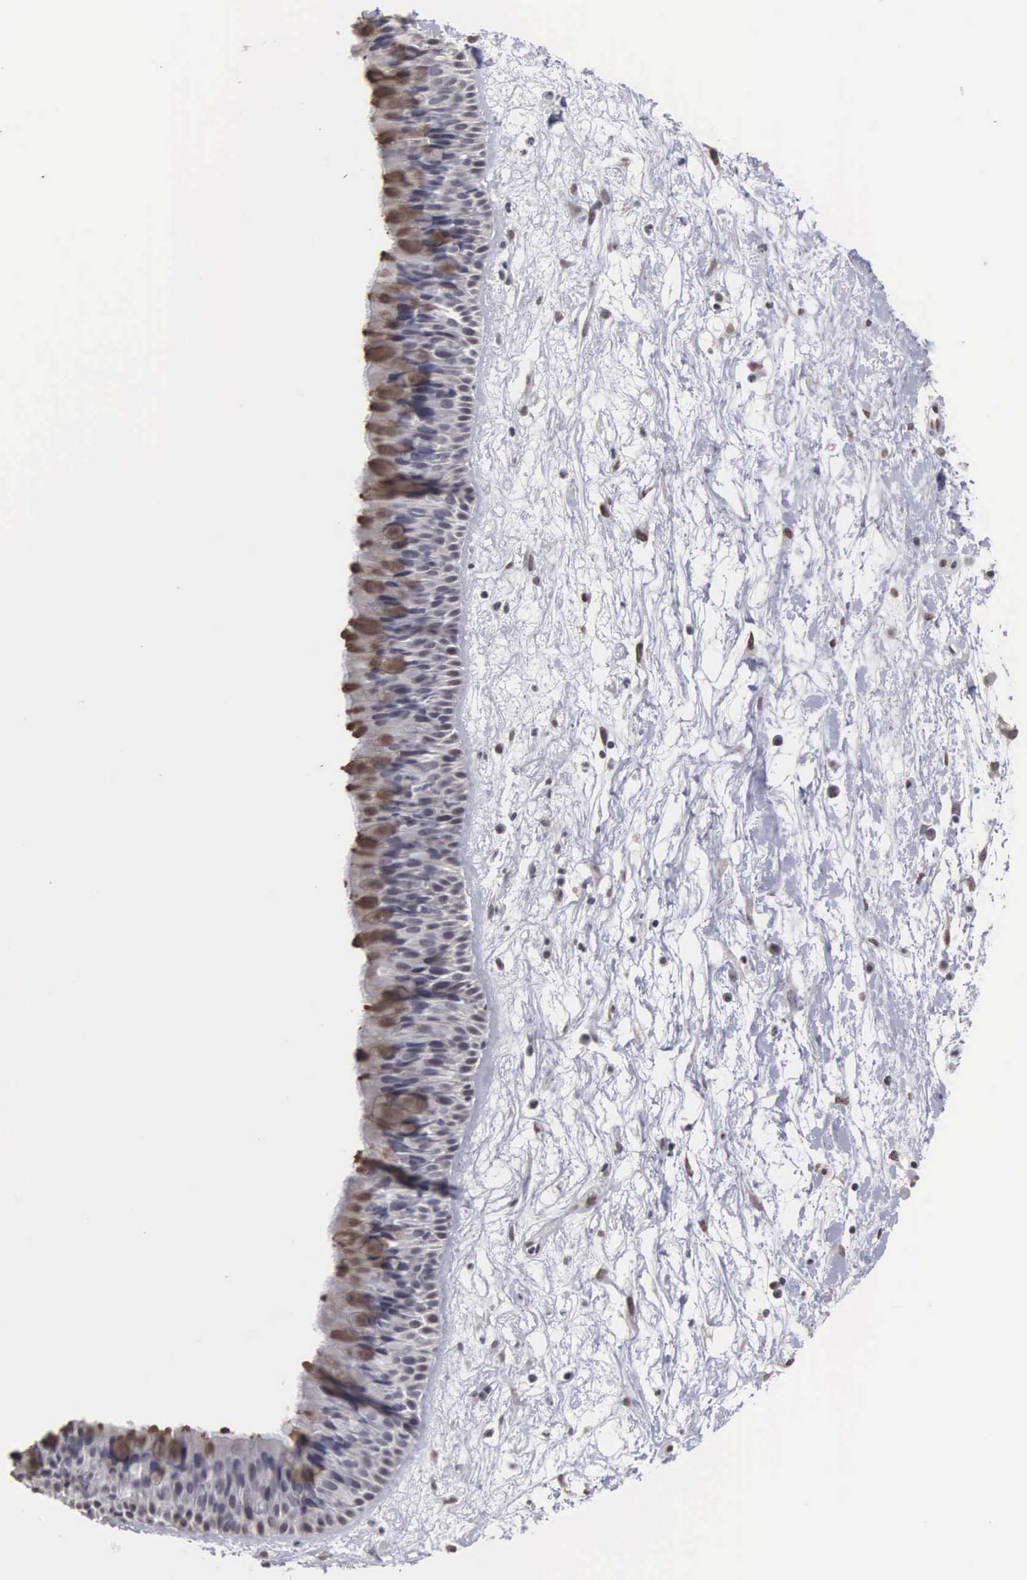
{"staining": {"intensity": "moderate", "quantity": "25%-75%", "location": "cytoplasmic/membranous"}, "tissue": "nasopharynx", "cell_type": "Respiratory epithelial cells", "image_type": "normal", "snomed": [{"axis": "morphology", "description": "Normal tissue, NOS"}, {"axis": "topography", "description": "Nasopharynx"}], "caption": "Respiratory epithelial cells show medium levels of moderate cytoplasmic/membranous positivity in about 25%-75% of cells in benign human nasopharynx.", "gene": "UPB1", "patient": {"sex": "male", "age": 13}}